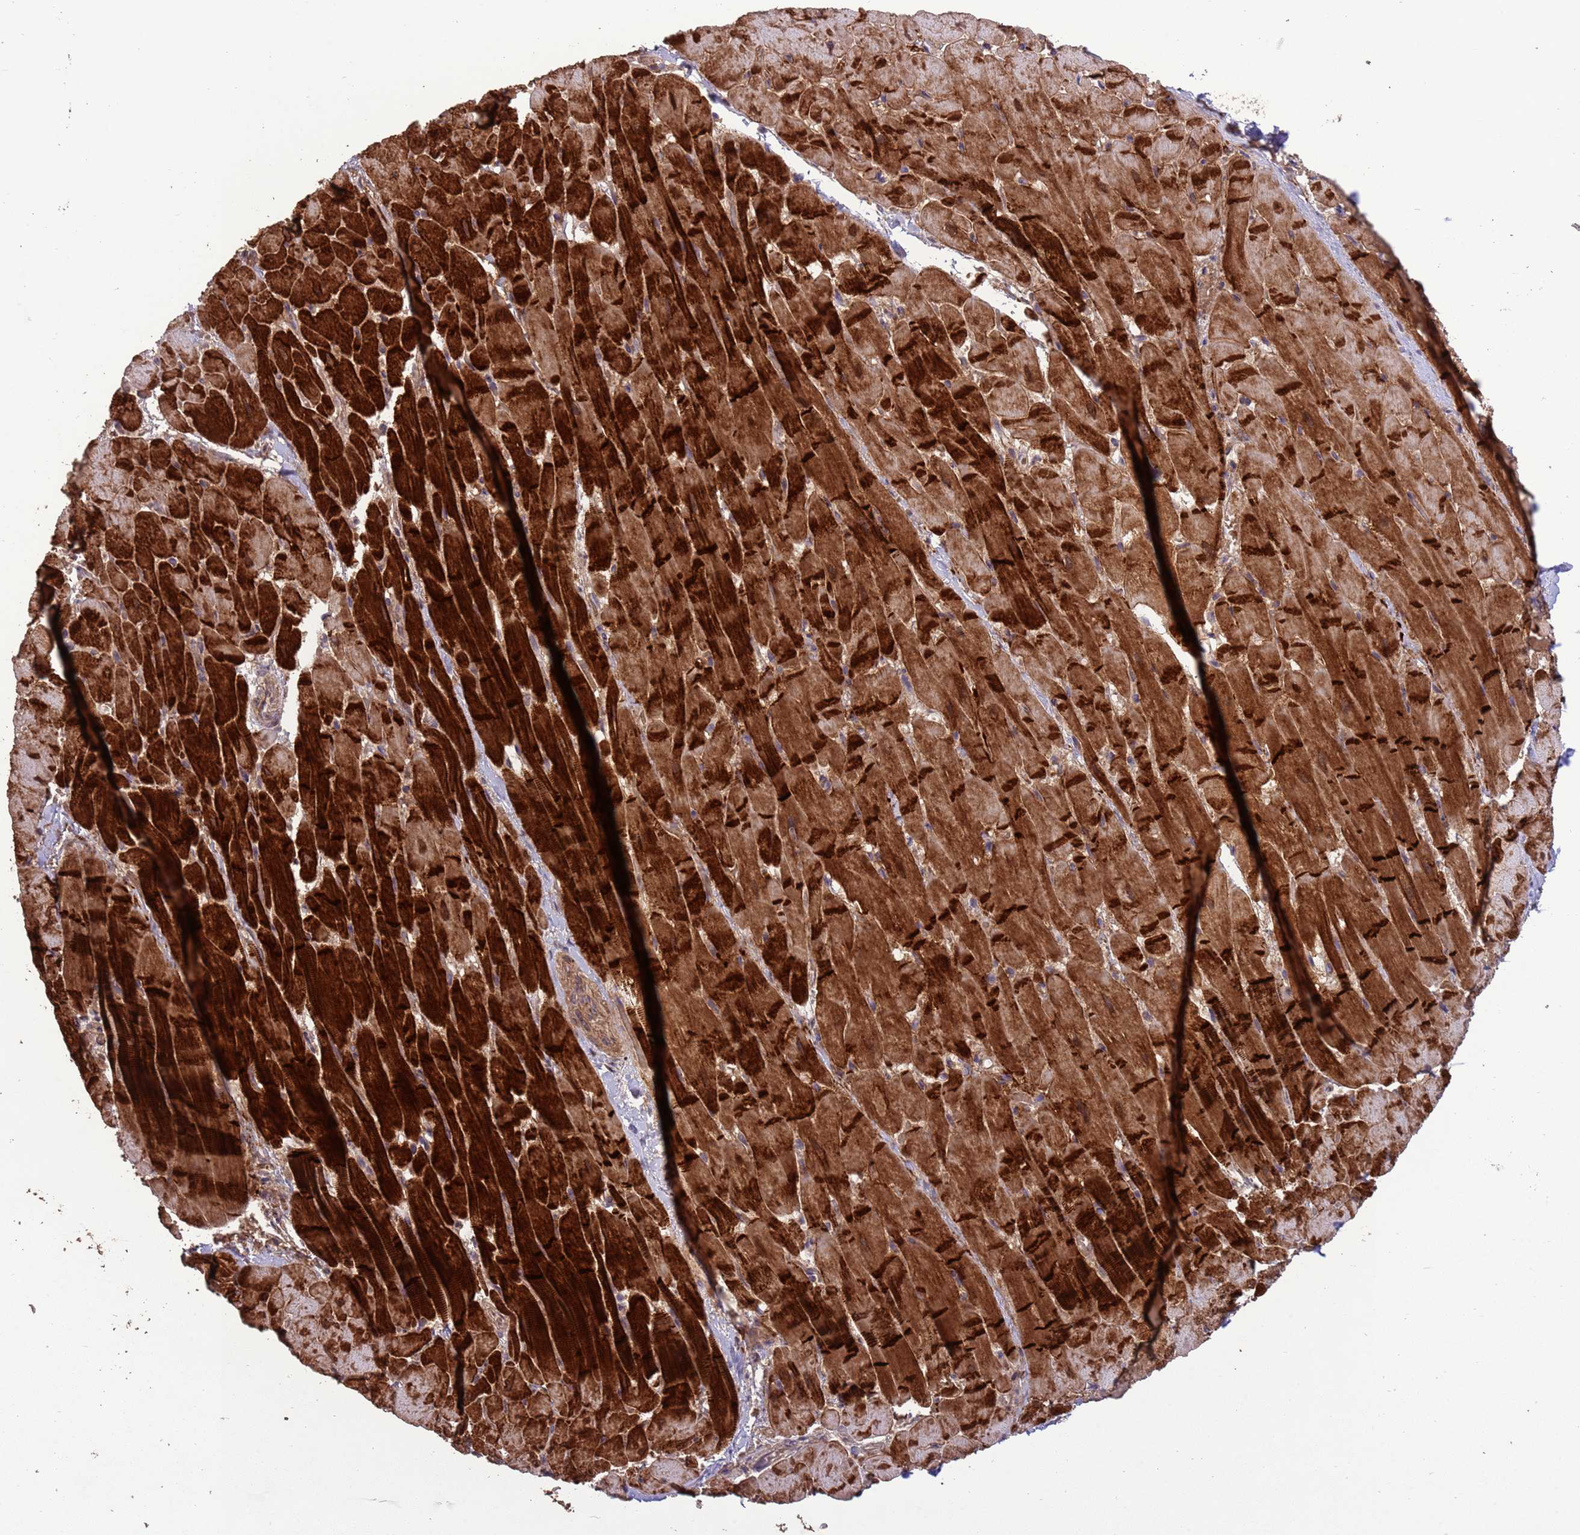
{"staining": {"intensity": "strong", "quantity": ">75%", "location": "cytoplasmic/membranous"}, "tissue": "heart muscle", "cell_type": "Cardiomyocytes", "image_type": "normal", "snomed": [{"axis": "morphology", "description": "Normal tissue, NOS"}, {"axis": "topography", "description": "Heart"}], "caption": "Immunohistochemical staining of normal heart muscle reveals >75% levels of strong cytoplasmic/membranous protein staining in about >75% of cardiomyocytes.", "gene": "SLC9B2", "patient": {"sex": "male", "age": 37}}